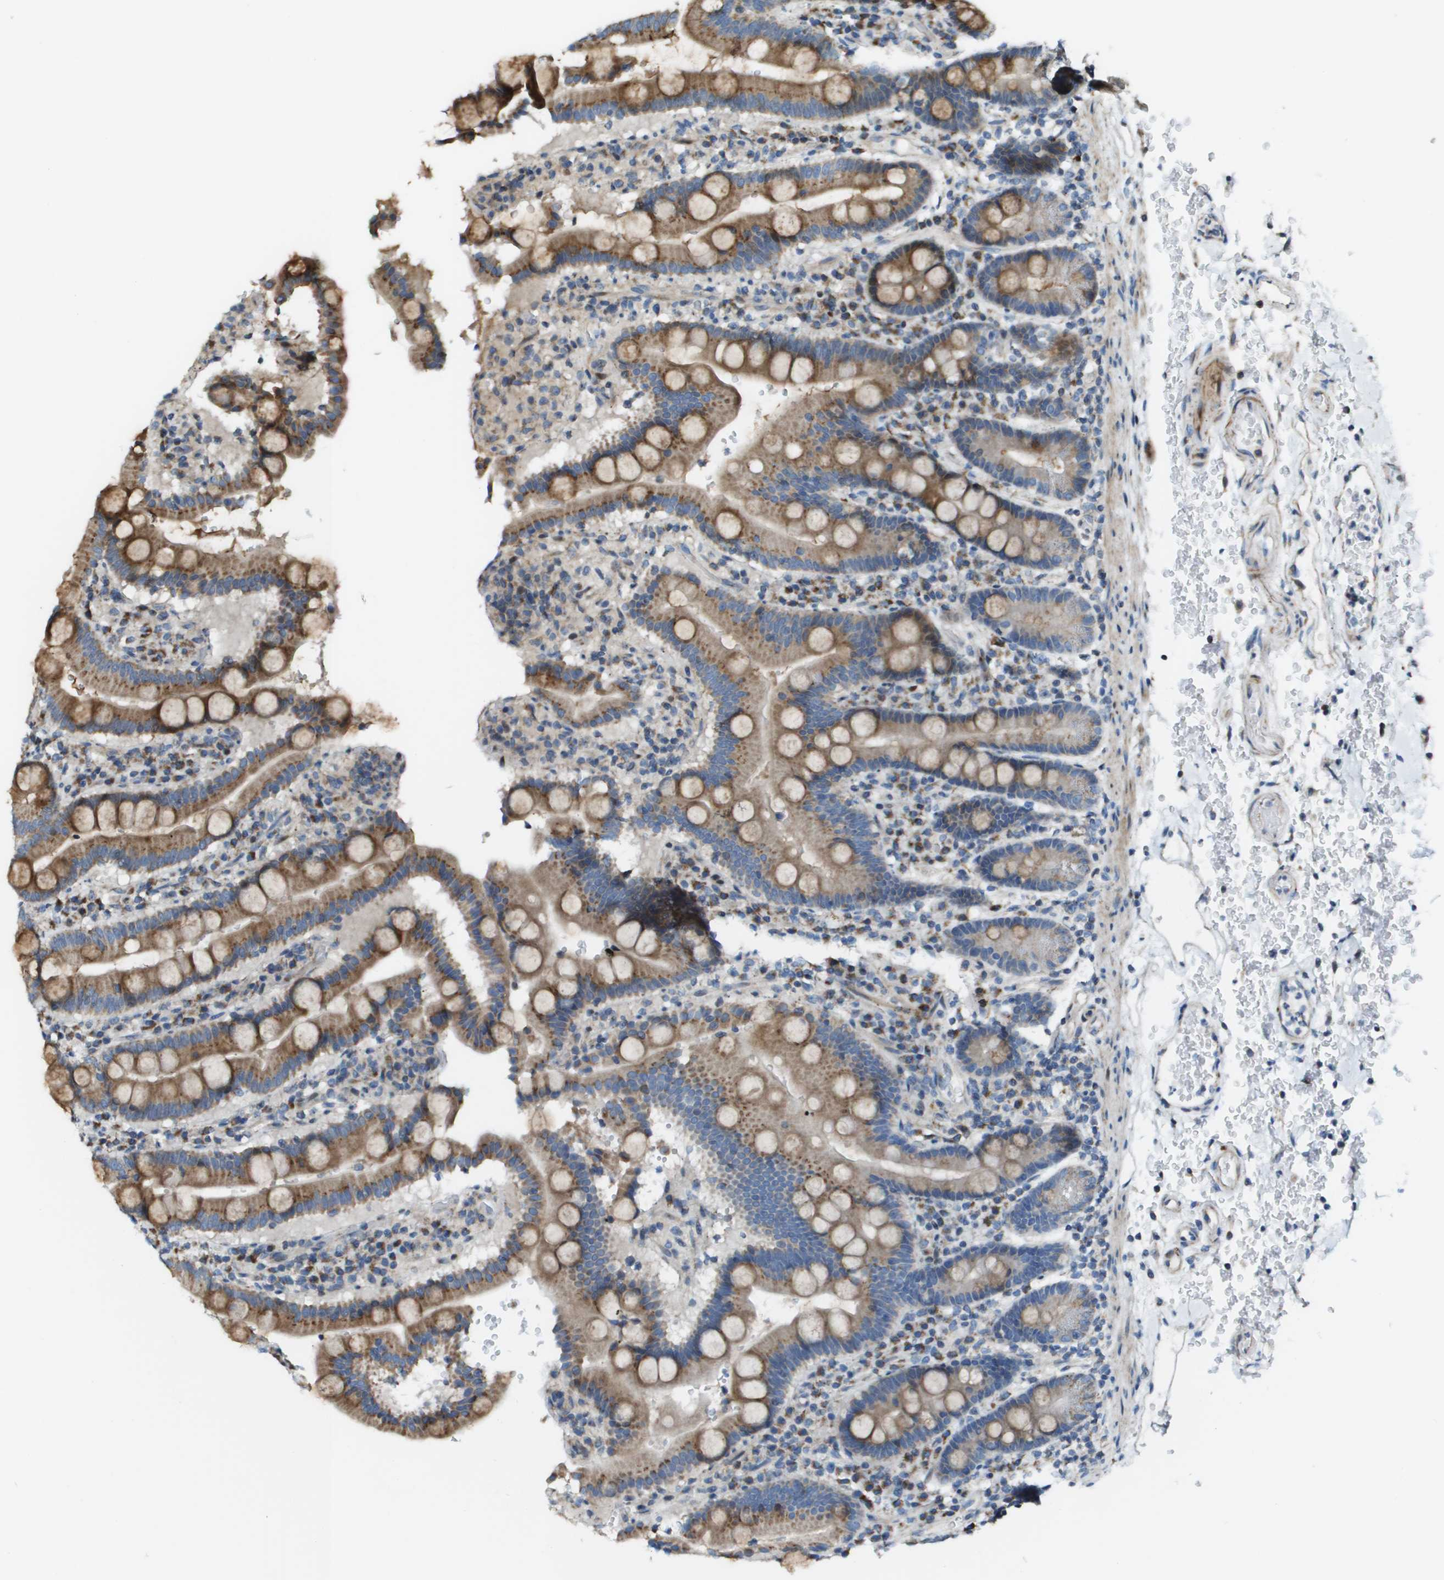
{"staining": {"intensity": "moderate", "quantity": ">75%", "location": "cytoplasmic/membranous"}, "tissue": "duodenum", "cell_type": "Glandular cells", "image_type": "normal", "snomed": [{"axis": "morphology", "description": "Normal tissue, NOS"}, {"axis": "topography", "description": "Small intestine, NOS"}], "caption": "IHC of unremarkable human duodenum shows medium levels of moderate cytoplasmic/membranous positivity in about >75% of glandular cells.", "gene": "MGAT3", "patient": {"sex": "female", "age": 71}}